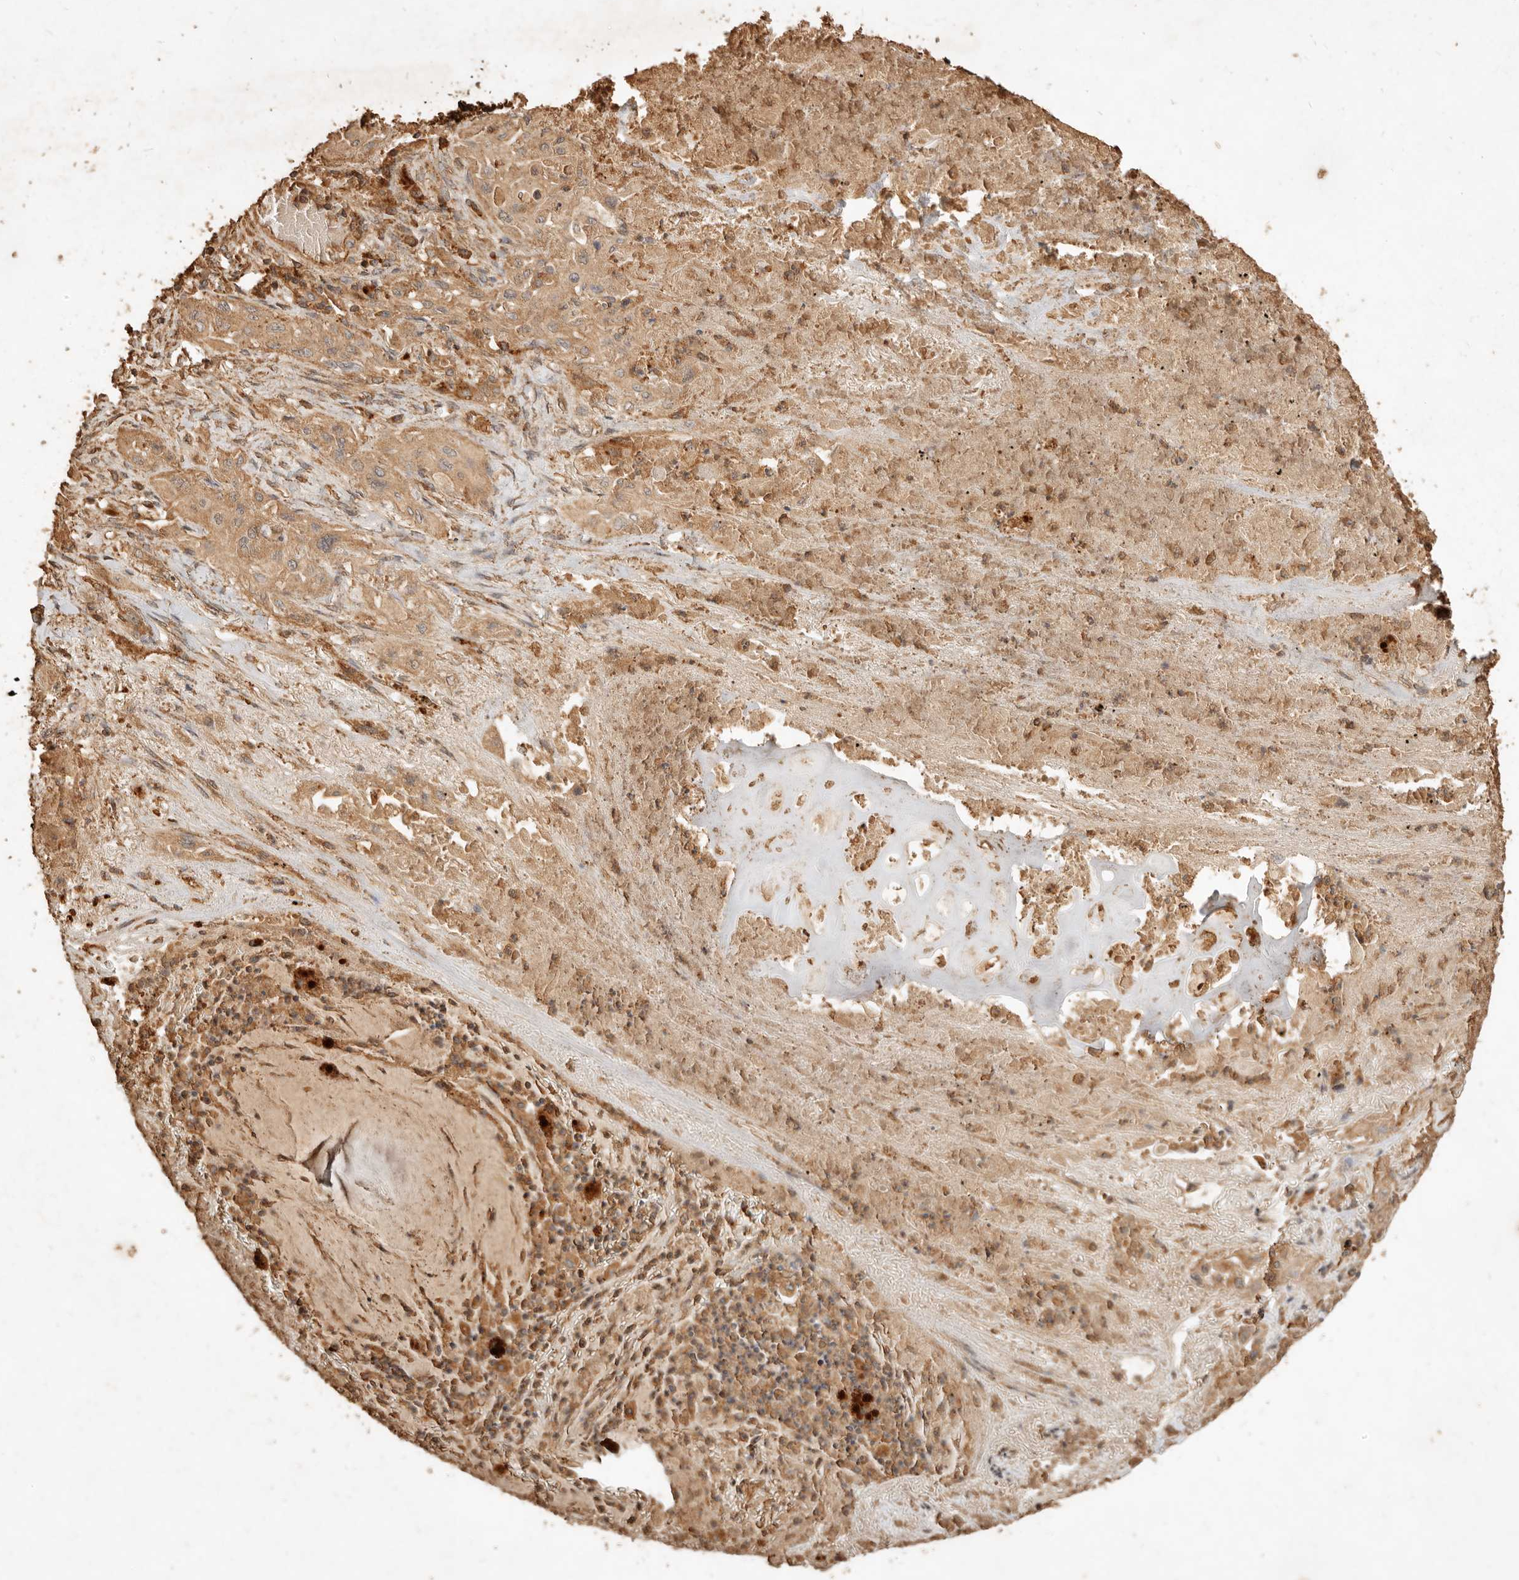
{"staining": {"intensity": "moderate", "quantity": ">75%", "location": "cytoplasmic/membranous"}, "tissue": "lung cancer", "cell_type": "Tumor cells", "image_type": "cancer", "snomed": [{"axis": "morphology", "description": "Squamous cell carcinoma, NOS"}, {"axis": "topography", "description": "Lung"}], "caption": "Protein expression analysis of human lung squamous cell carcinoma reveals moderate cytoplasmic/membranous expression in about >75% of tumor cells. Nuclei are stained in blue.", "gene": "FAM180B", "patient": {"sex": "female", "age": 47}}